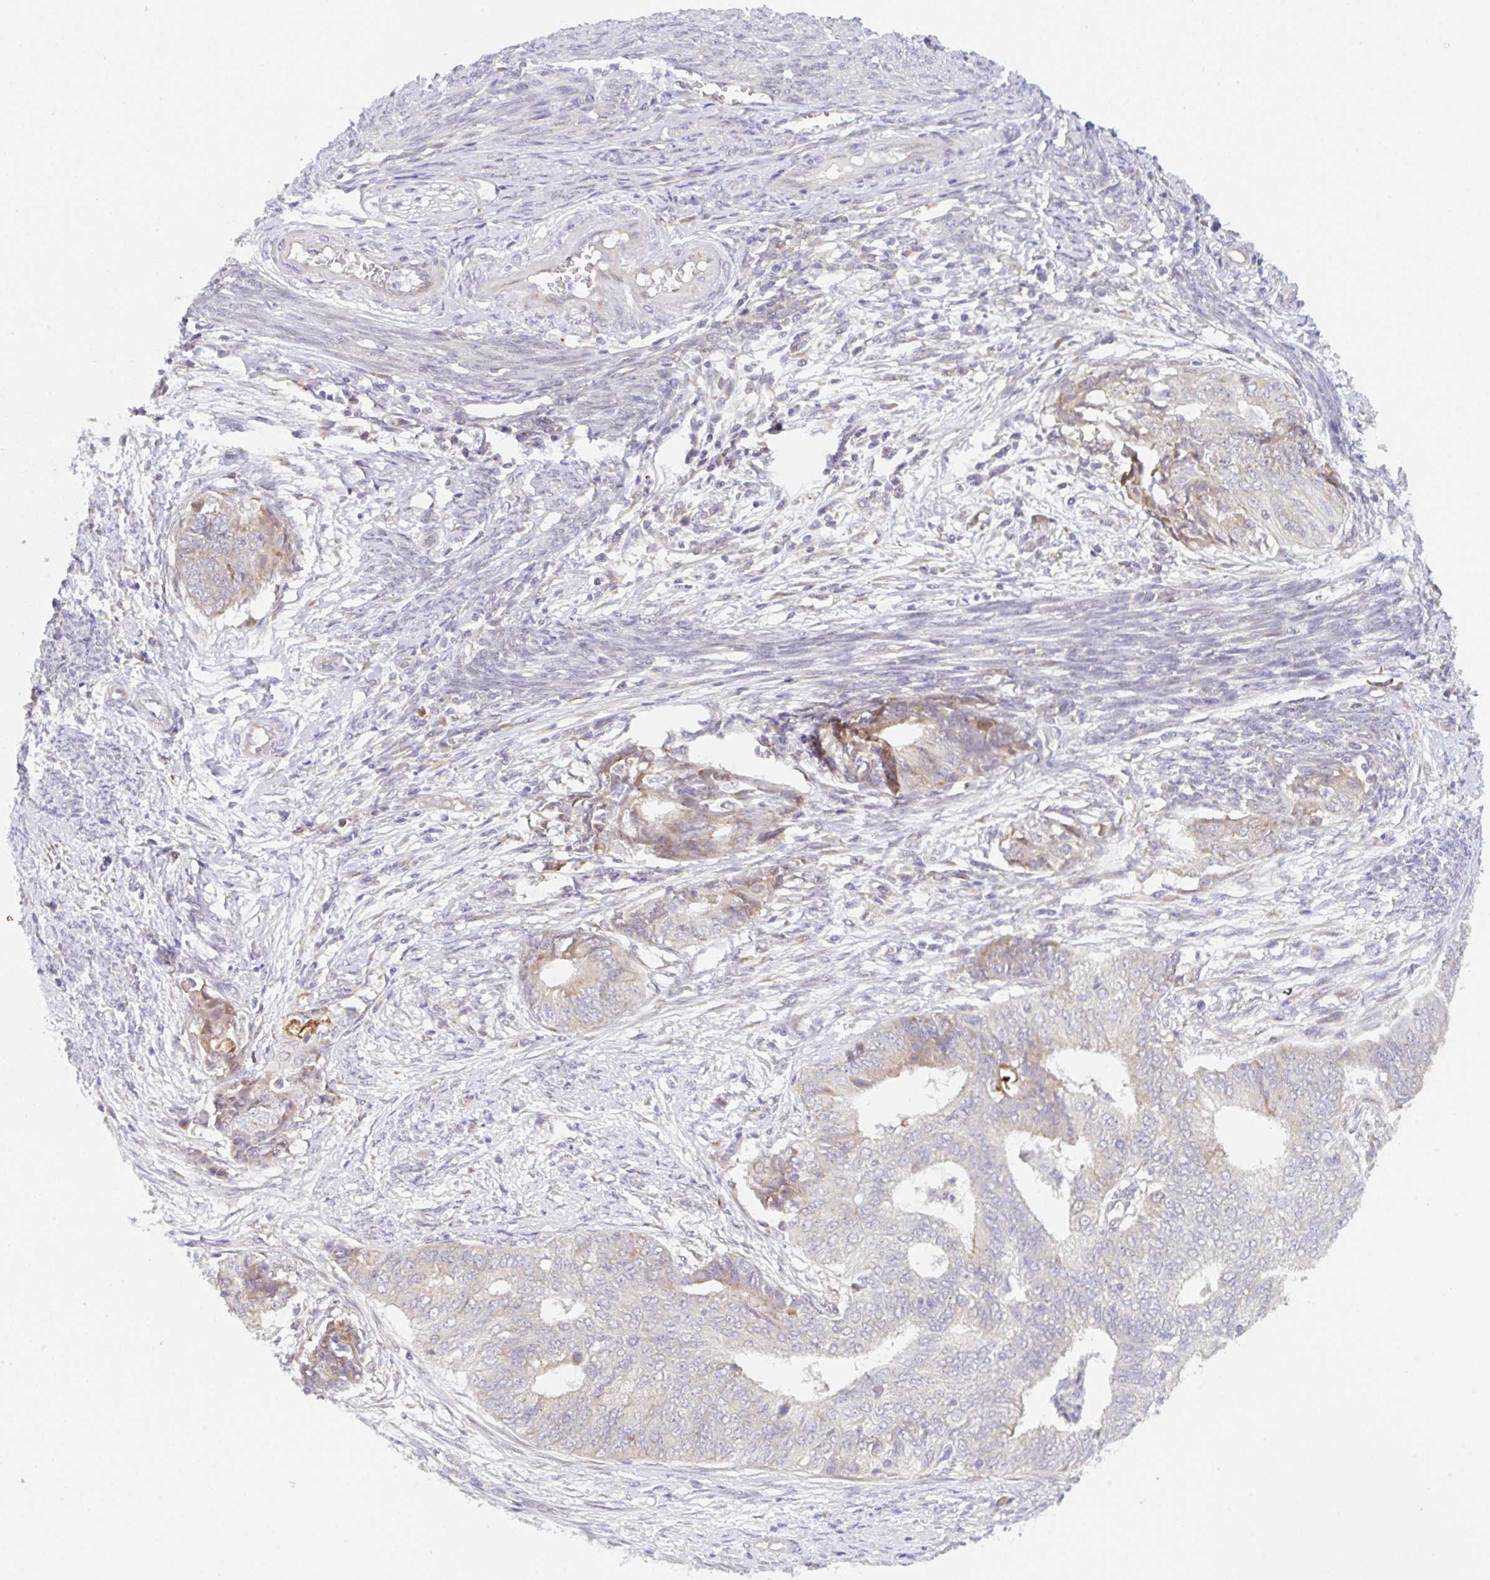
{"staining": {"intensity": "weak", "quantity": "<25%", "location": "cytoplasmic/membranous"}, "tissue": "endometrial cancer", "cell_type": "Tumor cells", "image_type": "cancer", "snomed": [{"axis": "morphology", "description": "Adenocarcinoma, NOS"}, {"axis": "topography", "description": "Endometrium"}], "caption": "Immunohistochemistry (IHC) micrograph of human endometrial adenocarcinoma stained for a protein (brown), which demonstrates no positivity in tumor cells. (DAB IHC visualized using brightfield microscopy, high magnification).", "gene": "TBPL2", "patient": {"sex": "female", "age": 62}}